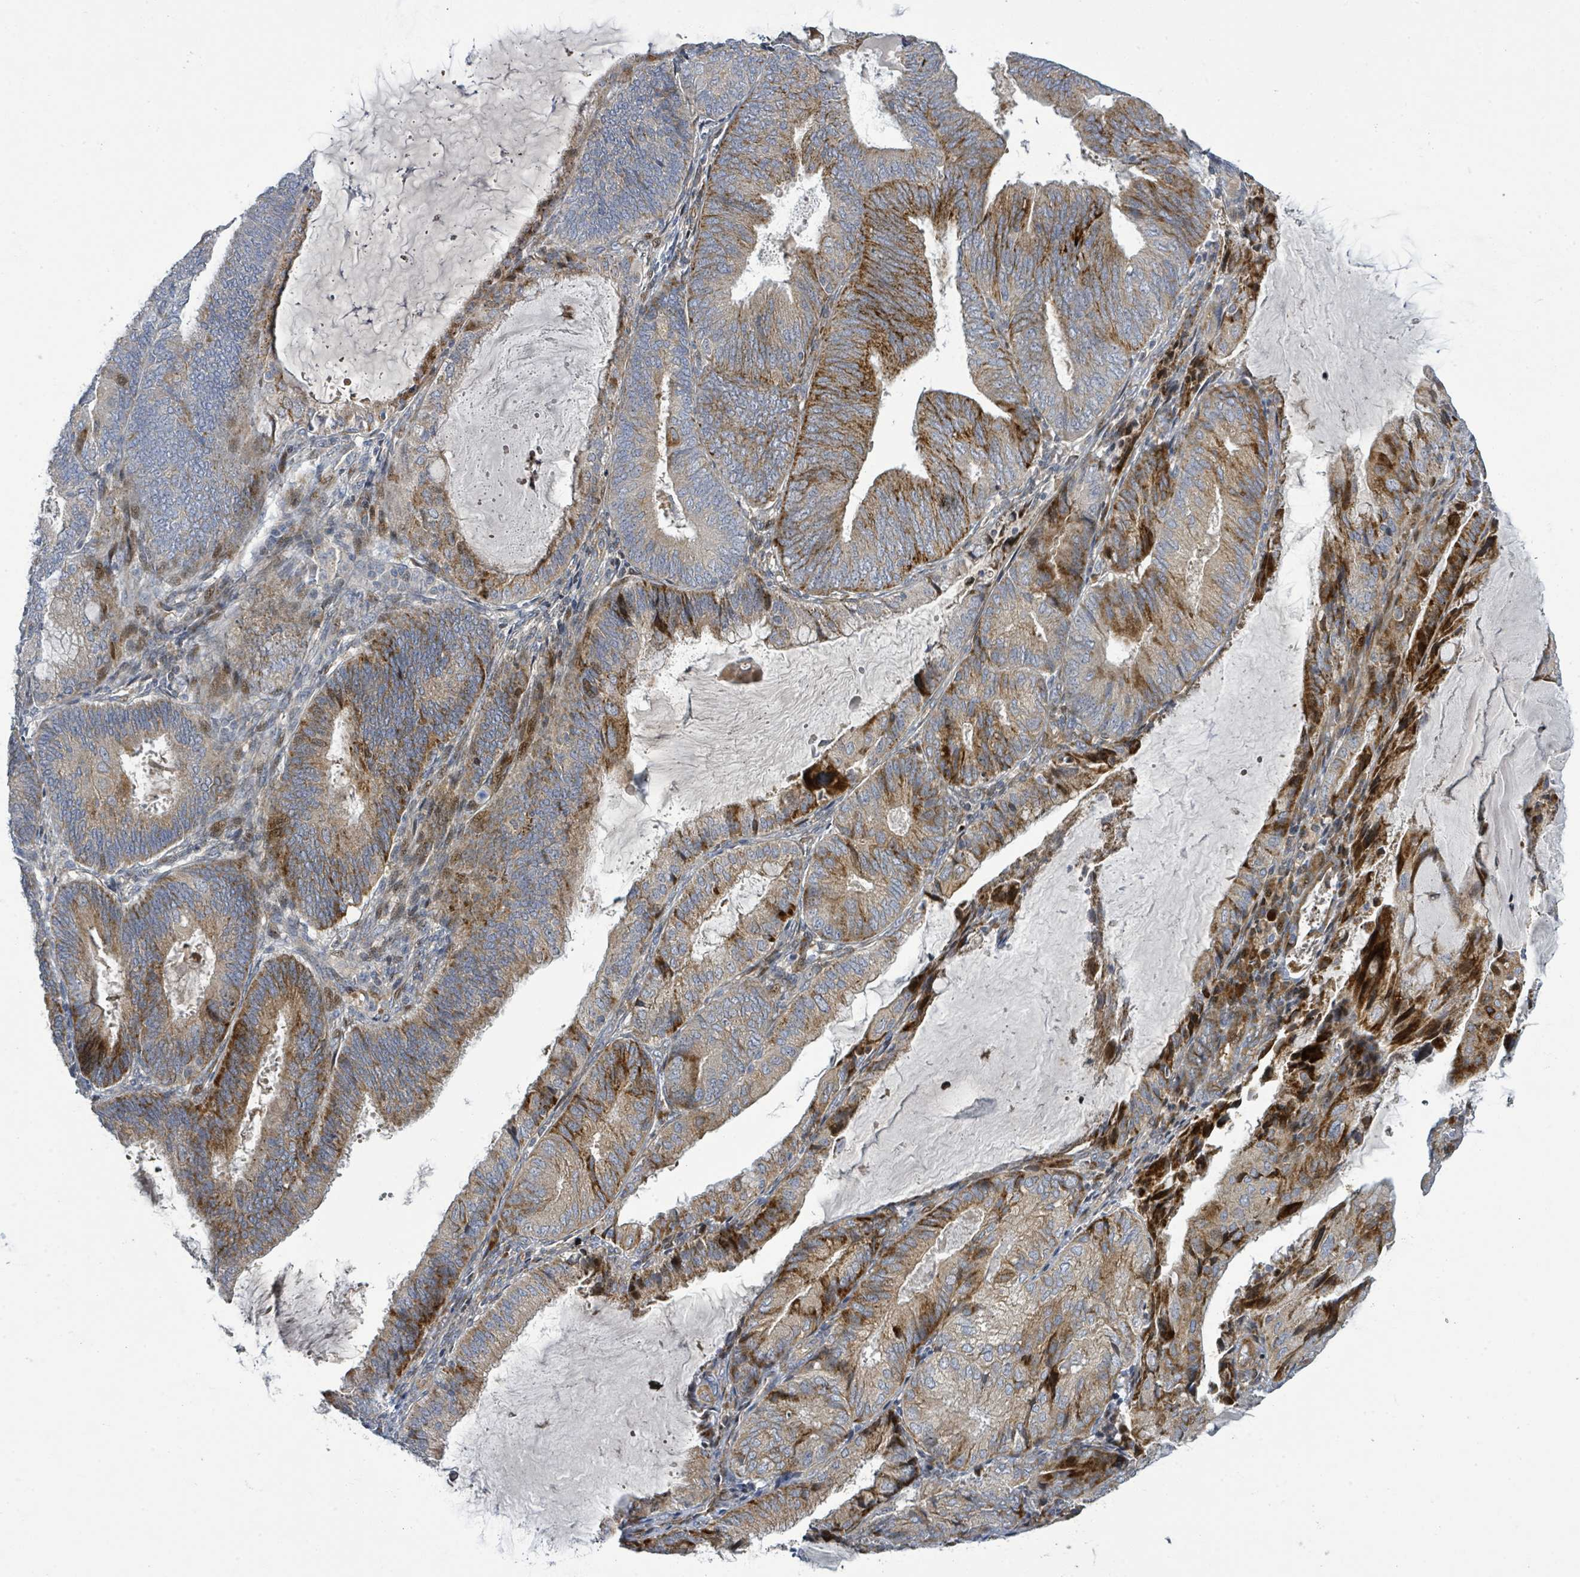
{"staining": {"intensity": "moderate", "quantity": "25%-75%", "location": "cytoplasmic/membranous"}, "tissue": "endometrial cancer", "cell_type": "Tumor cells", "image_type": "cancer", "snomed": [{"axis": "morphology", "description": "Adenocarcinoma, NOS"}, {"axis": "topography", "description": "Endometrium"}], "caption": "Endometrial adenocarcinoma stained with DAB (3,3'-diaminobenzidine) immunohistochemistry reveals medium levels of moderate cytoplasmic/membranous staining in approximately 25%-75% of tumor cells.", "gene": "CFAP210", "patient": {"sex": "female", "age": 81}}